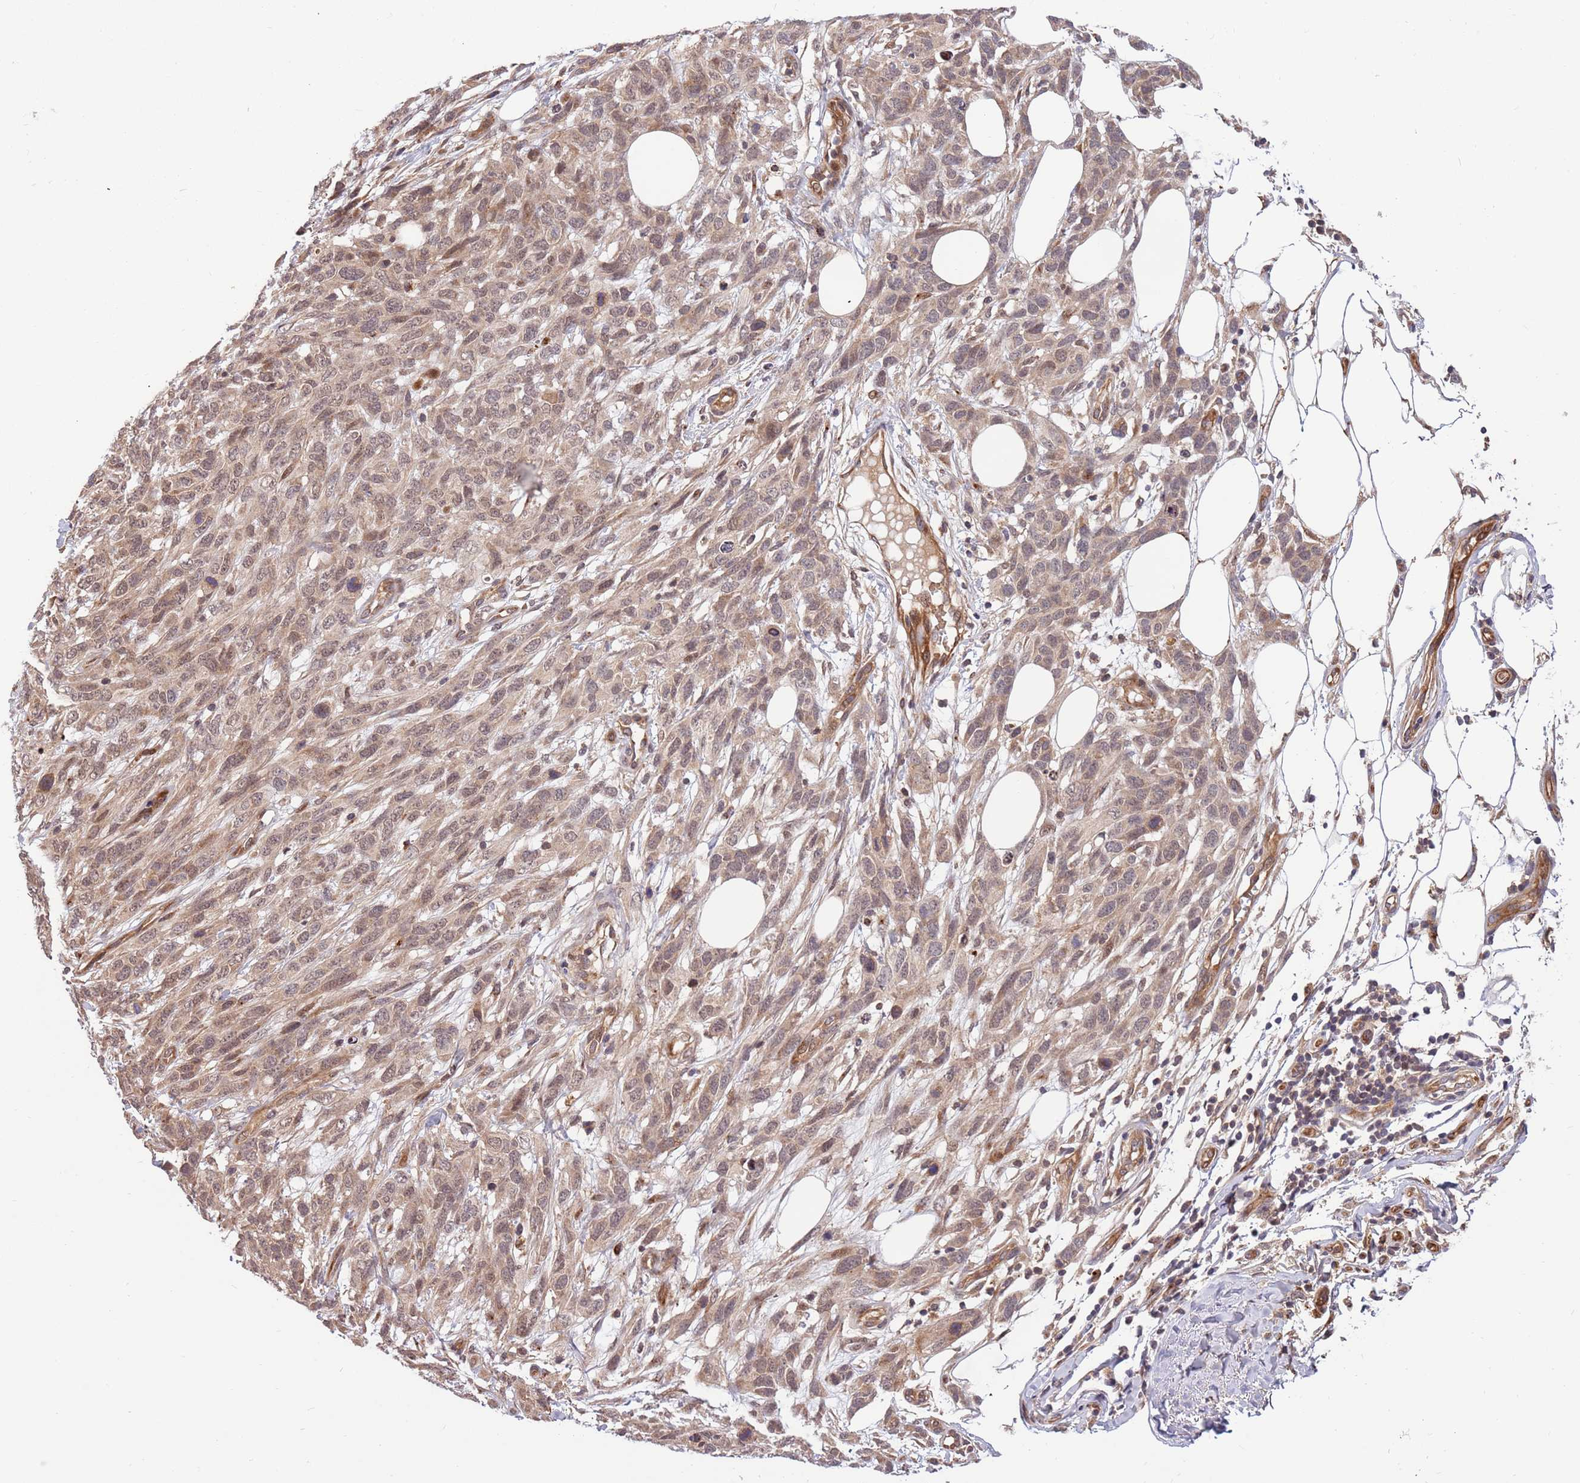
{"staining": {"intensity": "weak", "quantity": ">75%", "location": "cytoplasmic/membranous,nuclear"}, "tissue": "melanoma", "cell_type": "Tumor cells", "image_type": "cancer", "snomed": [{"axis": "morphology", "description": "Normal morphology"}, {"axis": "morphology", "description": "Malignant melanoma, NOS"}, {"axis": "topography", "description": "Skin"}], "caption": "Brown immunohistochemical staining in human malignant melanoma shows weak cytoplasmic/membranous and nuclear expression in approximately >75% of tumor cells.", "gene": "HAUS3", "patient": {"sex": "female", "age": 72}}